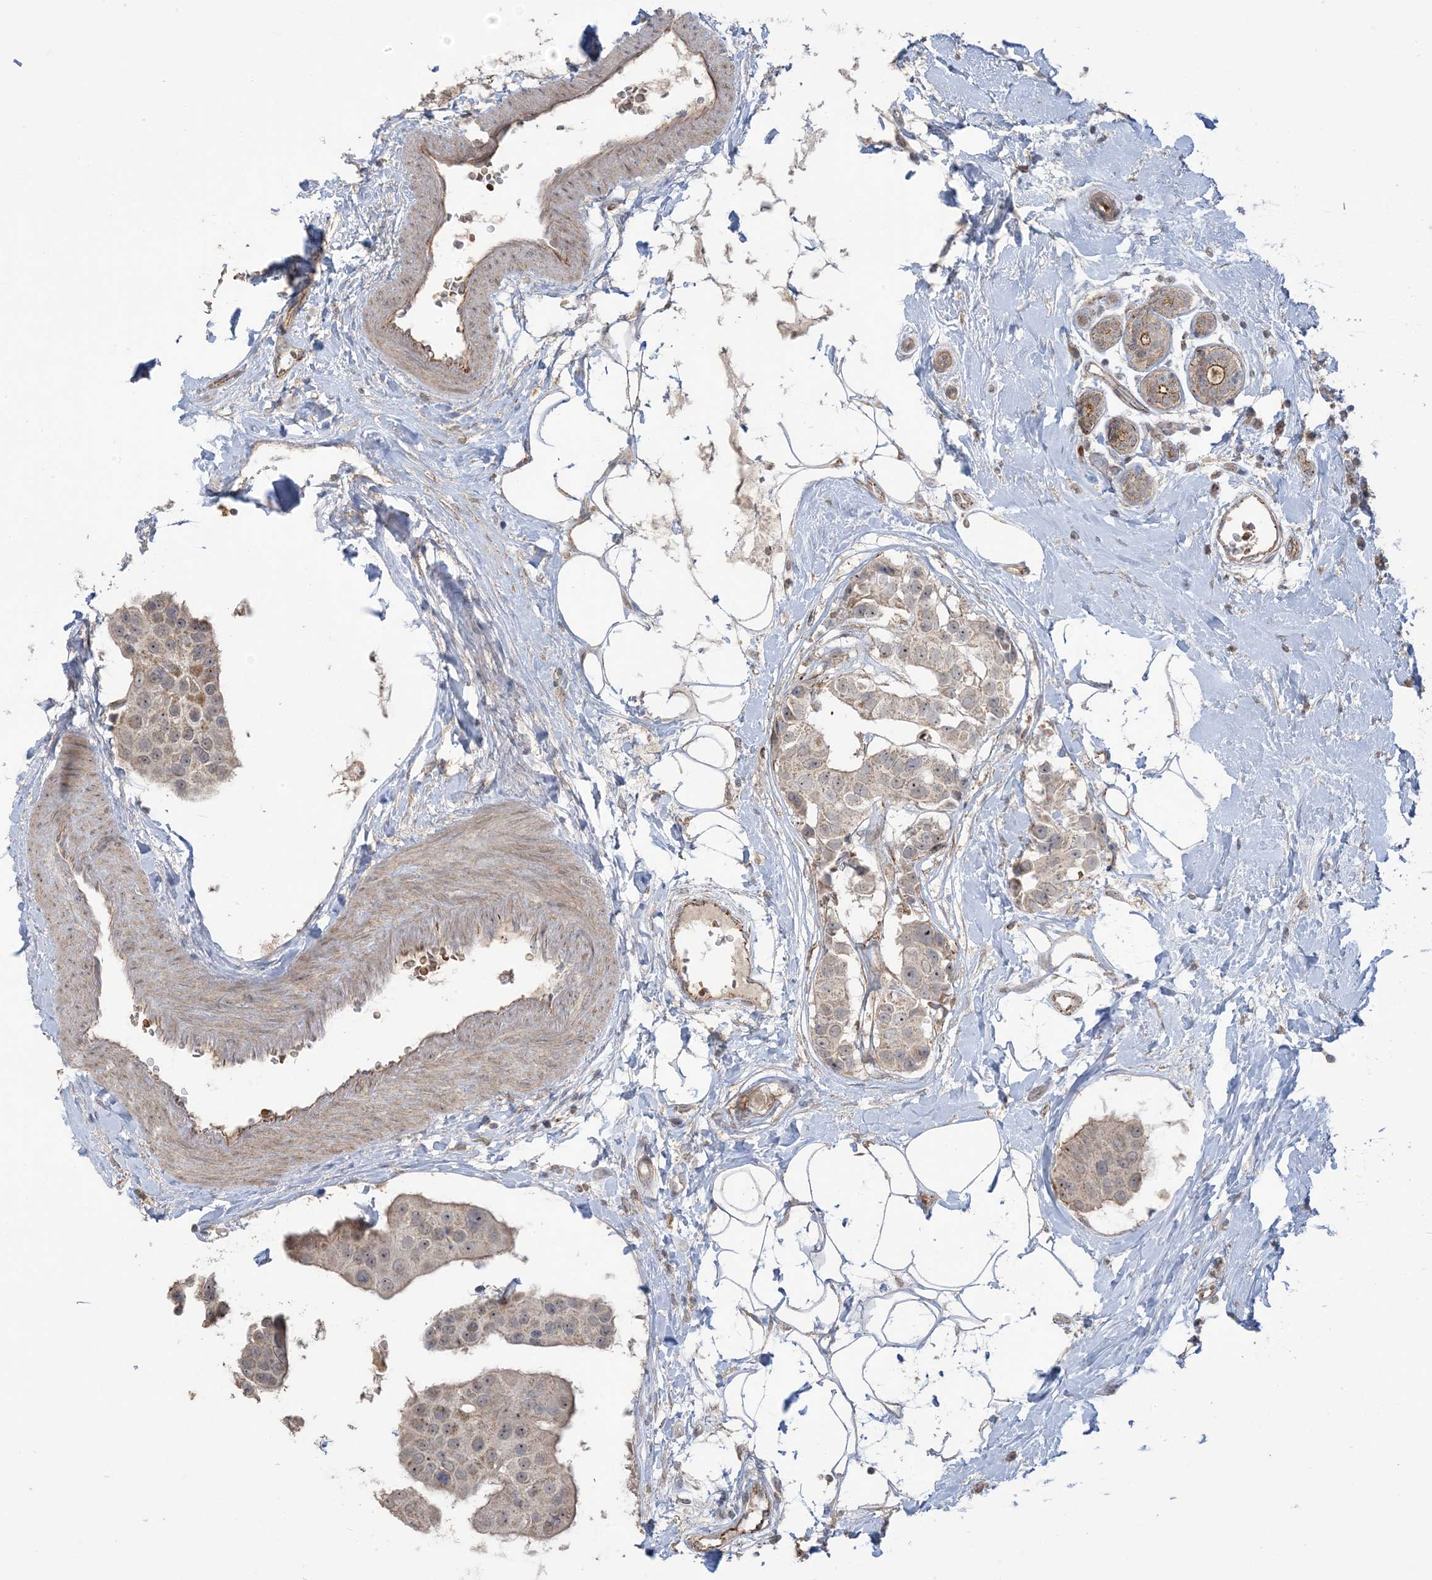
{"staining": {"intensity": "moderate", "quantity": "<25%", "location": "nuclear"}, "tissue": "breast cancer", "cell_type": "Tumor cells", "image_type": "cancer", "snomed": [{"axis": "morphology", "description": "Normal tissue, NOS"}, {"axis": "morphology", "description": "Duct carcinoma"}, {"axis": "topography", "description": "Breast"}], "caption": "Immunohistochemistry (IHC) photomicrograph of breast infiltrating ductal carcinoma stained for a protein (brown), which demonstrates low levels of moderate nuclear staining in approximately <25% of tumor cells.", "gene": "KLHL18", "patient": {"sex": "female", "age": 39}}